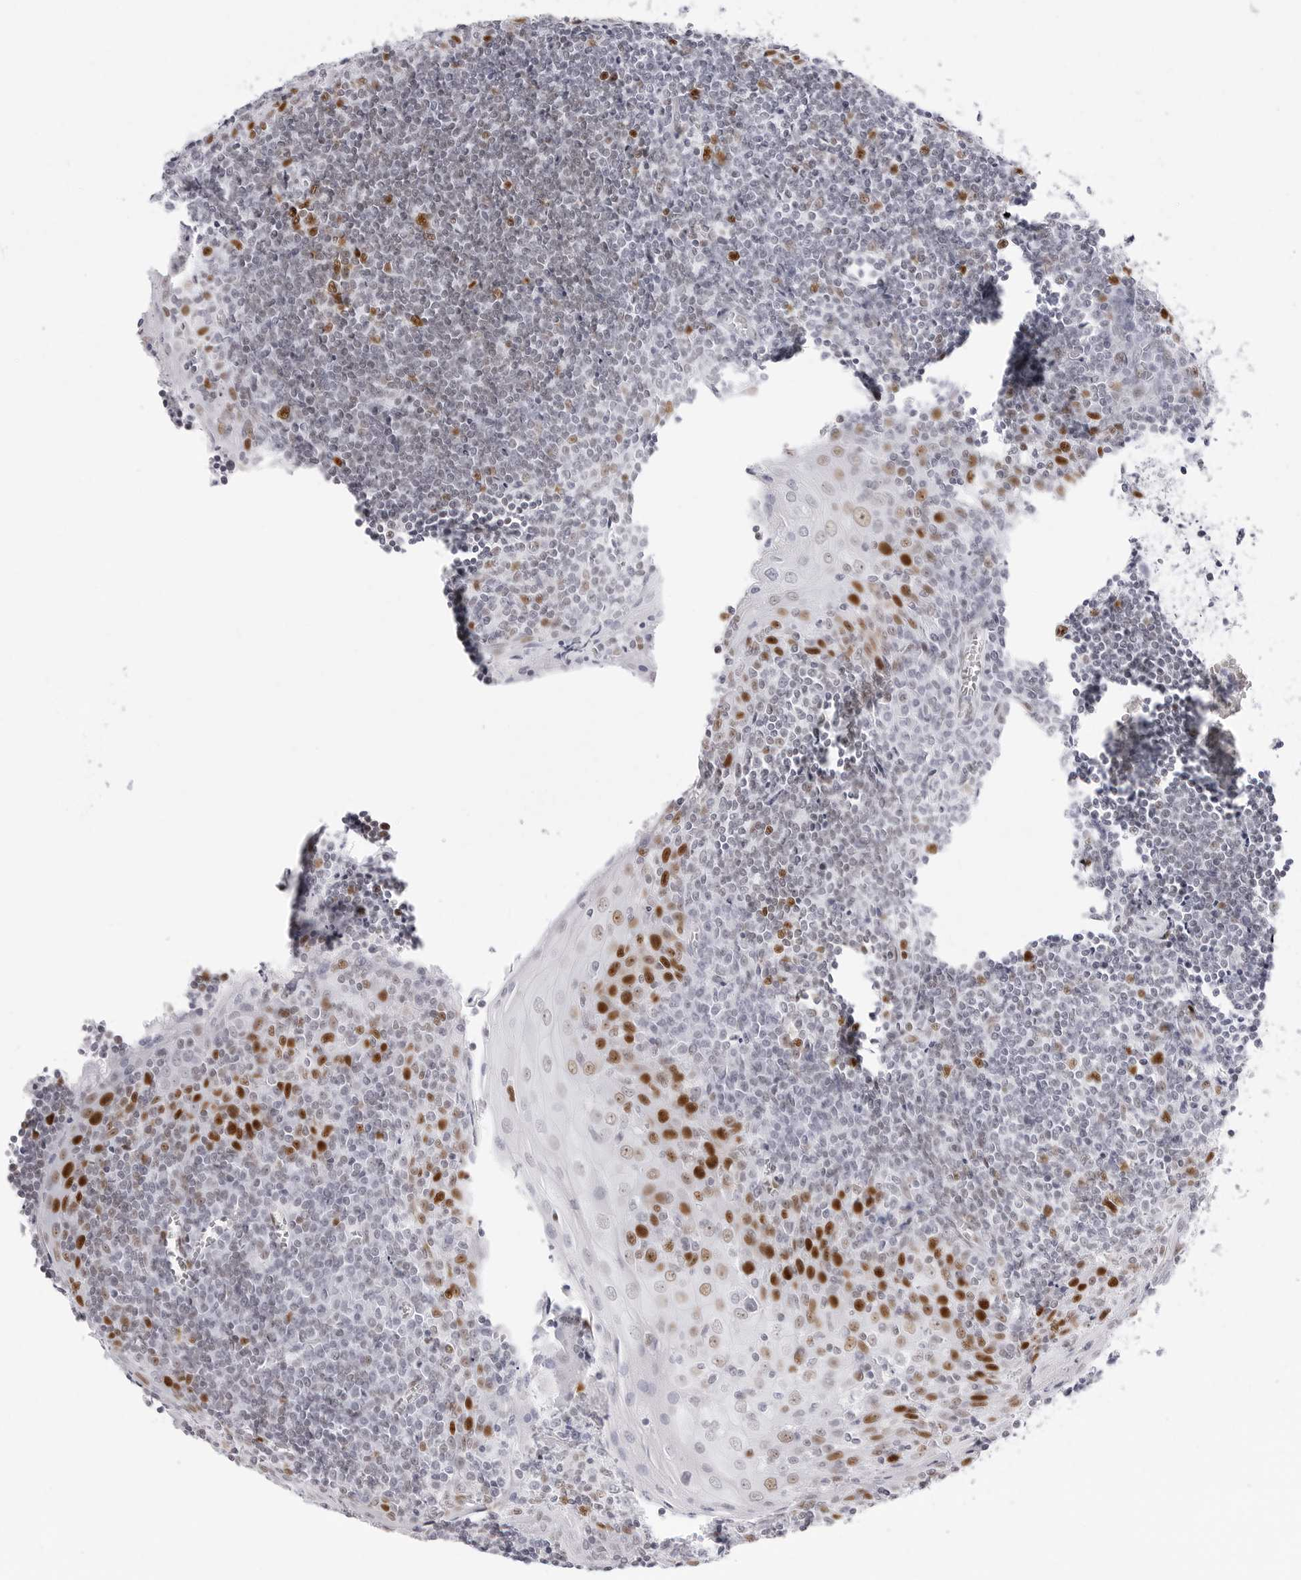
{"staining": {"intensity": "strong", "quantity": ">75%", "location": "nuclear"}, "tissue": "tonsil", "cell_type": "Germinal center cells", "image_type": "normal", "snomed": [{"axis": "morphology", "description": "Normal tissue, NOS"}, {"axis": "topography", "description": "Tonsil"}], "caption": "Normal tonsil demonstrates strong nuclear positivity in about >75% of germinal center cells, visualized by immunohistochemistry.", "gene": "NASP", "patient": {"sex": "male", "age": 27}}